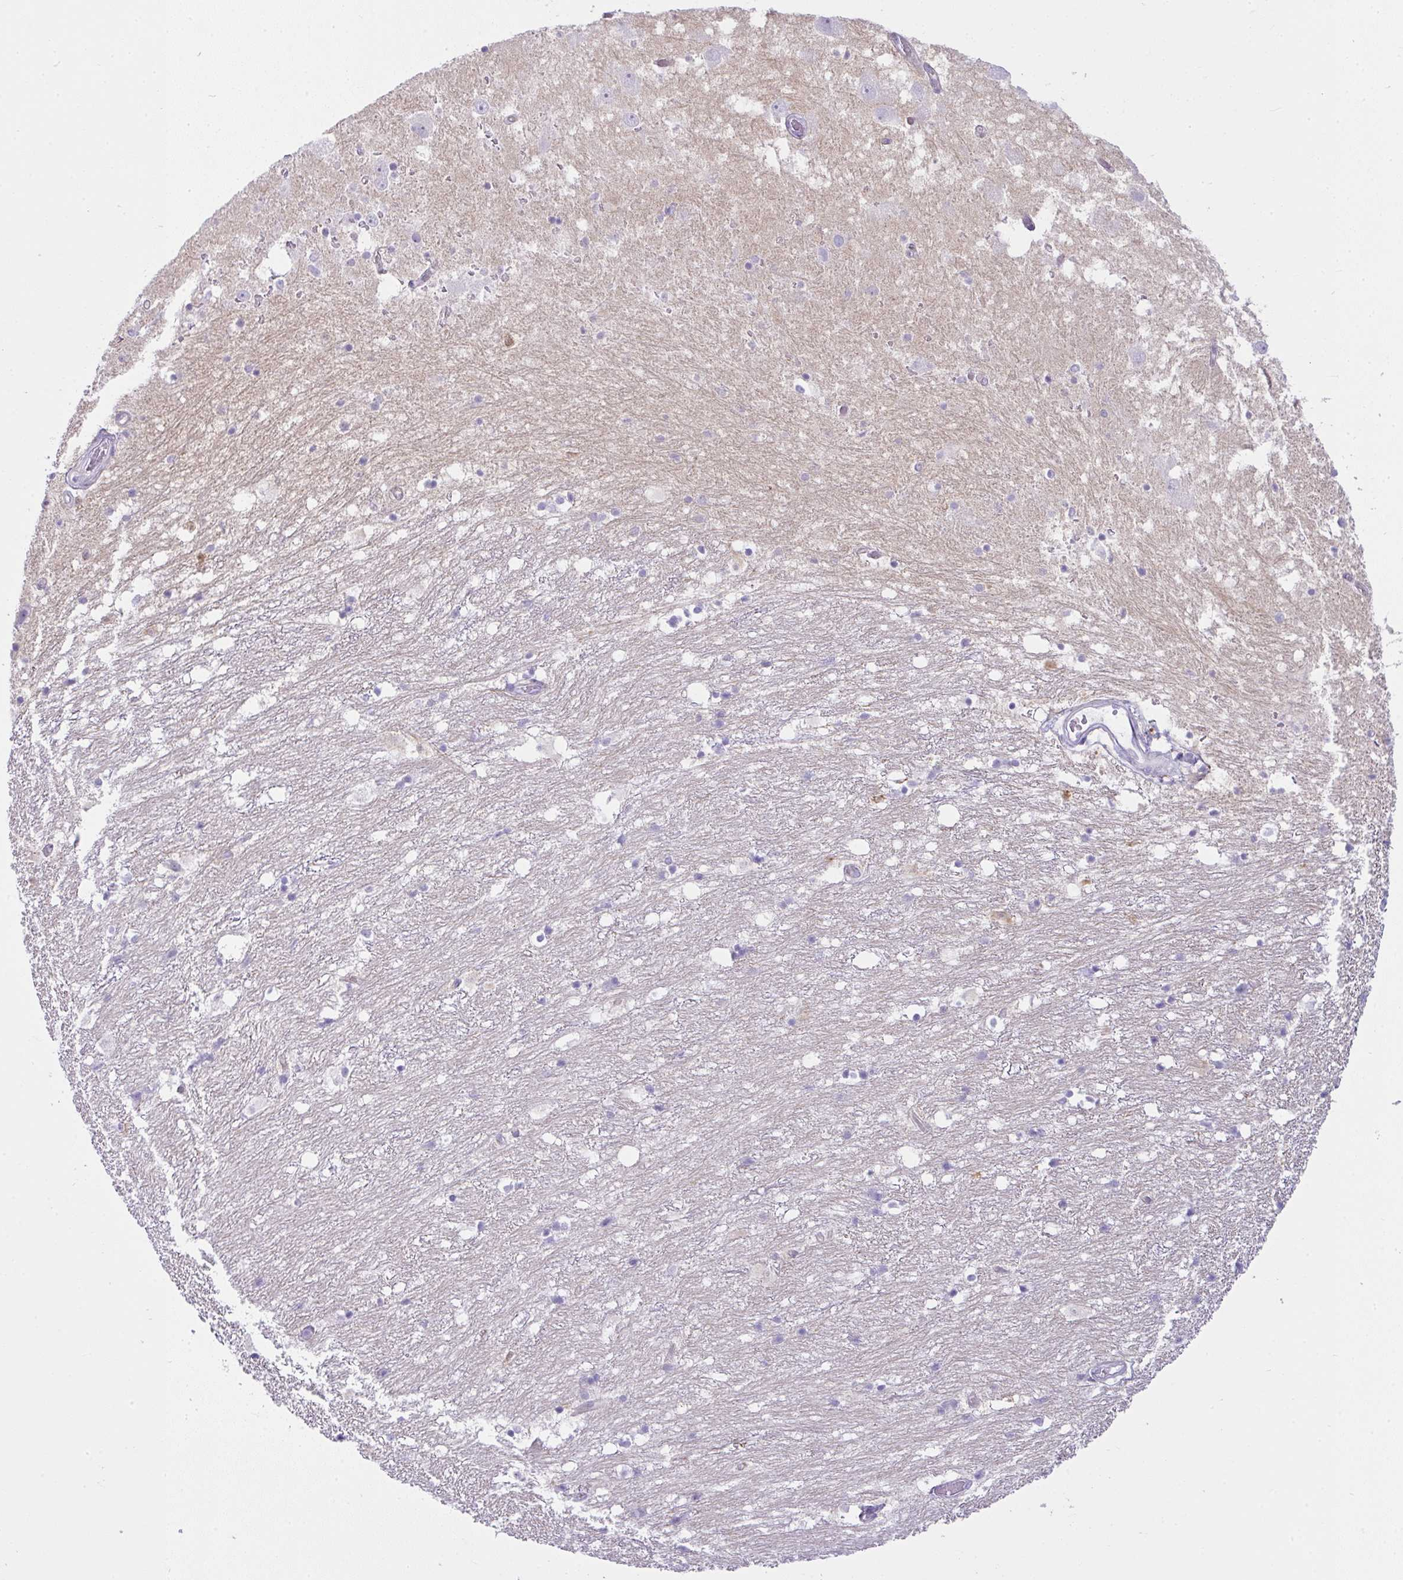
{"staining": {"intensity": "negative", "quantity": "none", "location": "none"}, "tissue": "hippocampus", "cell_type": "Glial cells", "image_type": "normal", "snomed": [{"axis": "morphology", "description": "Normal tissue, NOS"}, {"axis": "topography", "description": "Hippocampus"}], "caption": "A histopathology image of hippocampus stained for a protein displays no brown staining in glial cells. (DAB immunohistochemistry (IHC) visualized using brightfield microscopy, high magnification).", "gene": "RASL10A", "patient": {"sex": "female", "age": 52}}